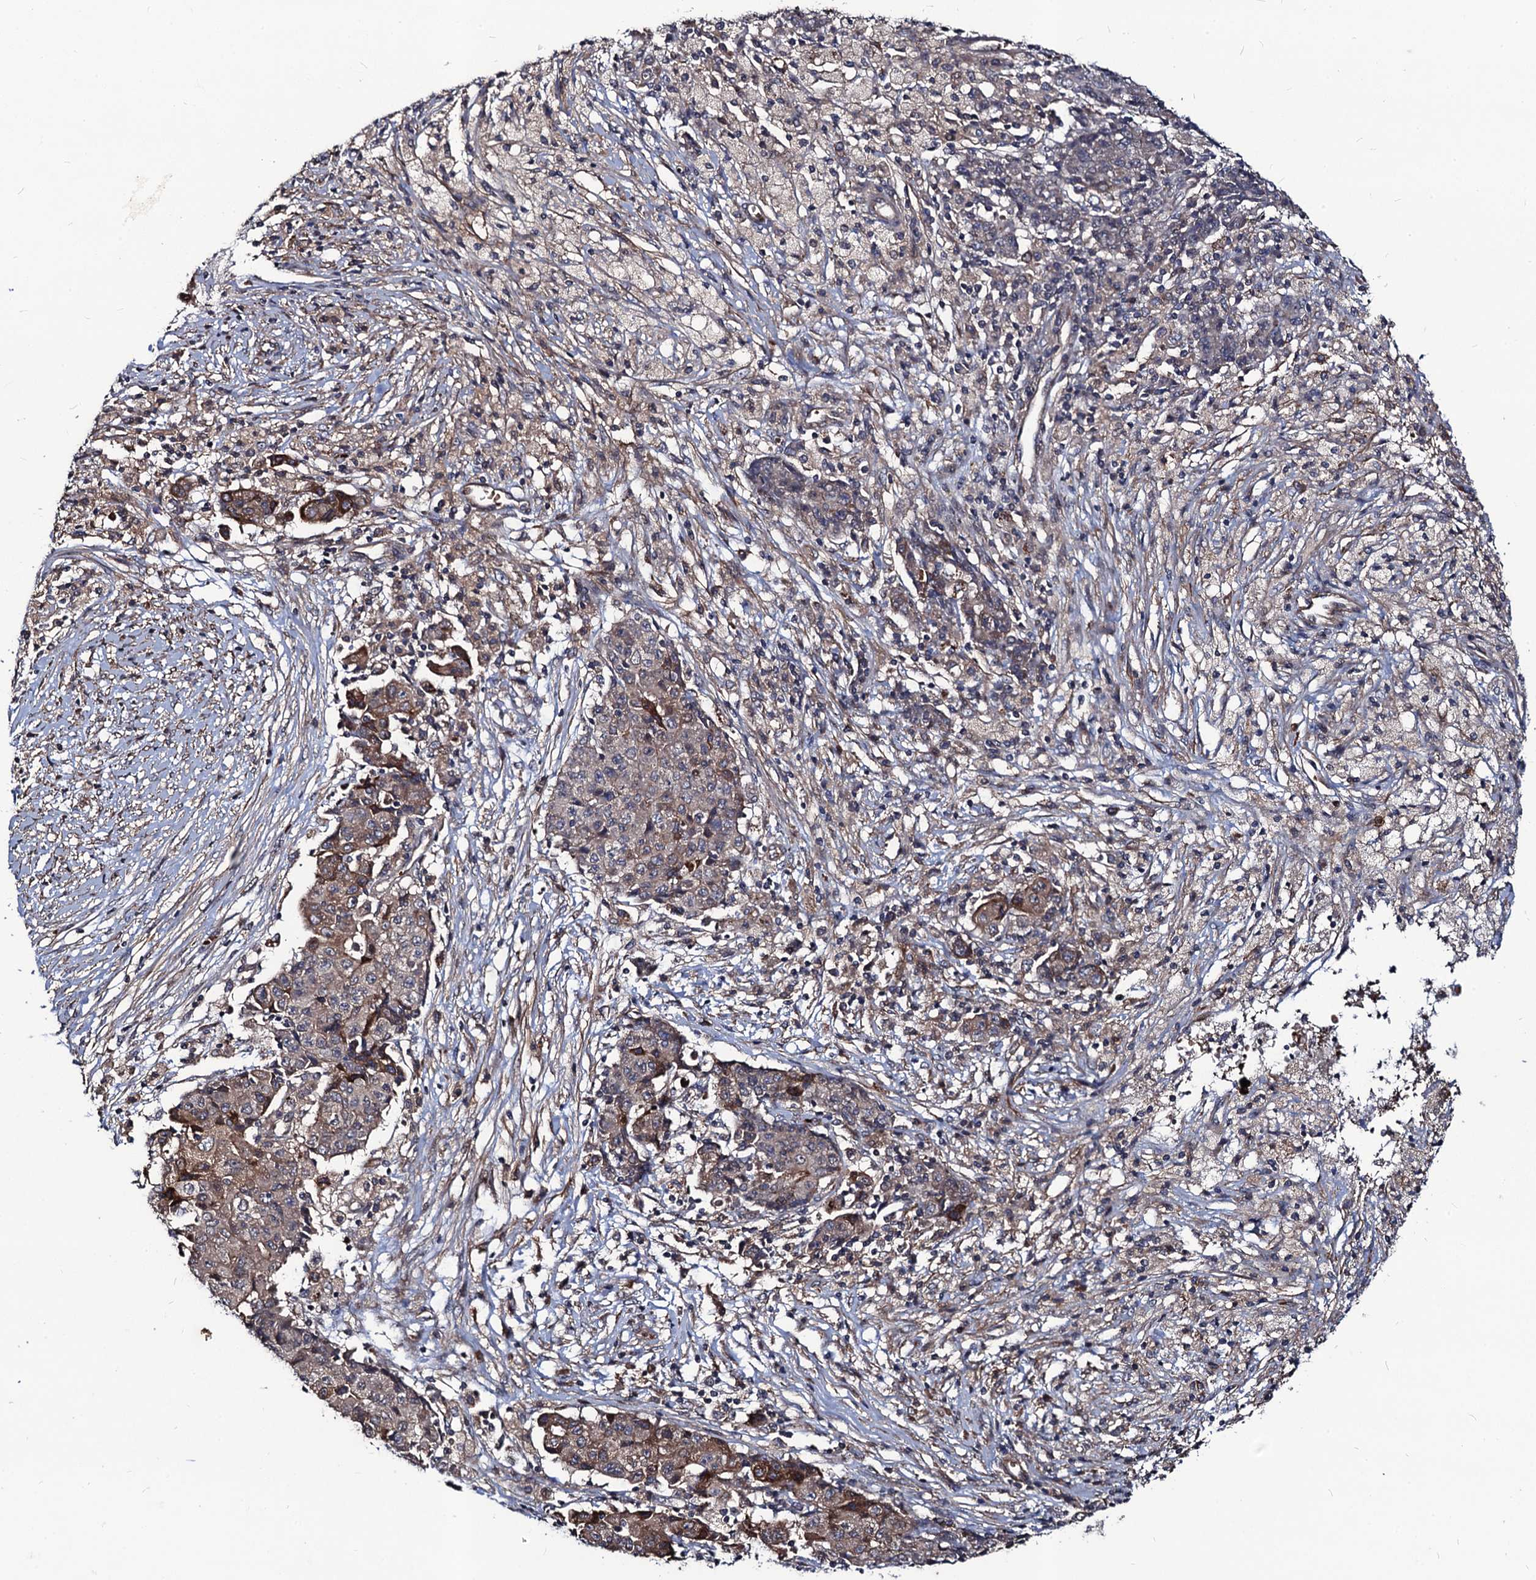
{"staining": {"intensity": "moderate", "quantity": "<25%", "location": "cytoplasmic/membranous"}, "tissue": "ovarian cancer", "cell_type": "Tumor cells", "image_type": "cancer", "snomed": [{"axis": "morphology", "description": "Carcinoma, endometroid"}, {"axis": "topography", "description": "Ovary"}], "caption": "Brown immunohistochemical staining in ovarian endometroid carcinoma reveals moderate cytoplasmic/membranous expression in approximately <25% of tumor cells.", "gene": "KXD1", "patient": {"sex": "female", "age": 42}}